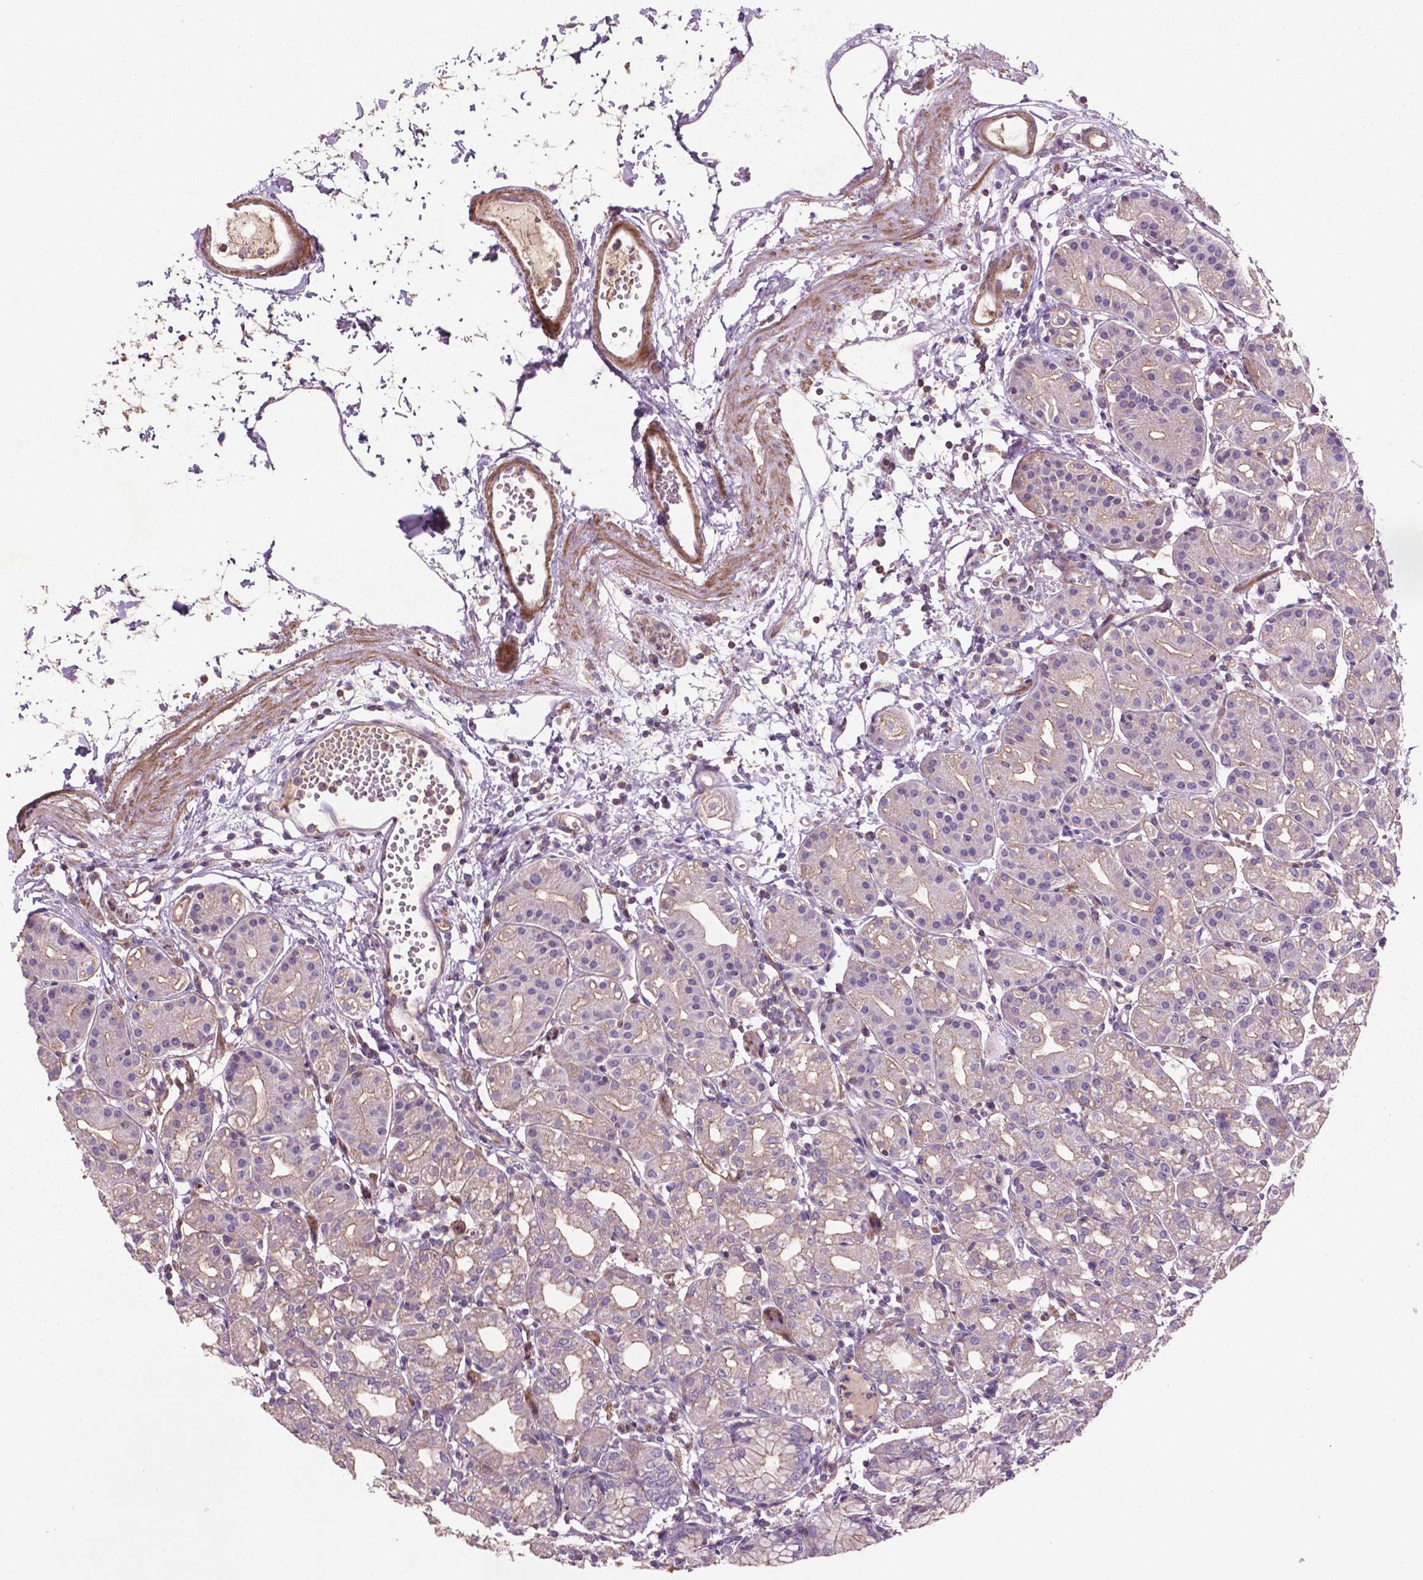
{"staining": {"intensity": "negative", "quantity": "none", "location": "none"}, "tissue": "stomach", "cell_type": "Glandular cells", "image_type": "normal", "snomed": [{"axis": "morphology", "description": "Normal tissue, NOS"}, {"axis": "topography", "description": "Skeletal muscle"}, {"axis": "topography", "description": "Stomach"}], "caption": "The IHC histopathology image has no significant staining in glandular cells of stomach. (Stains: DAB immunohistochemistry (IHC) with hematoxylin counter stain, Microscopy: brightfield microscopy at high magnification).", "gene": "BMP4", "patient": {"sex": "female", "age": 57}}